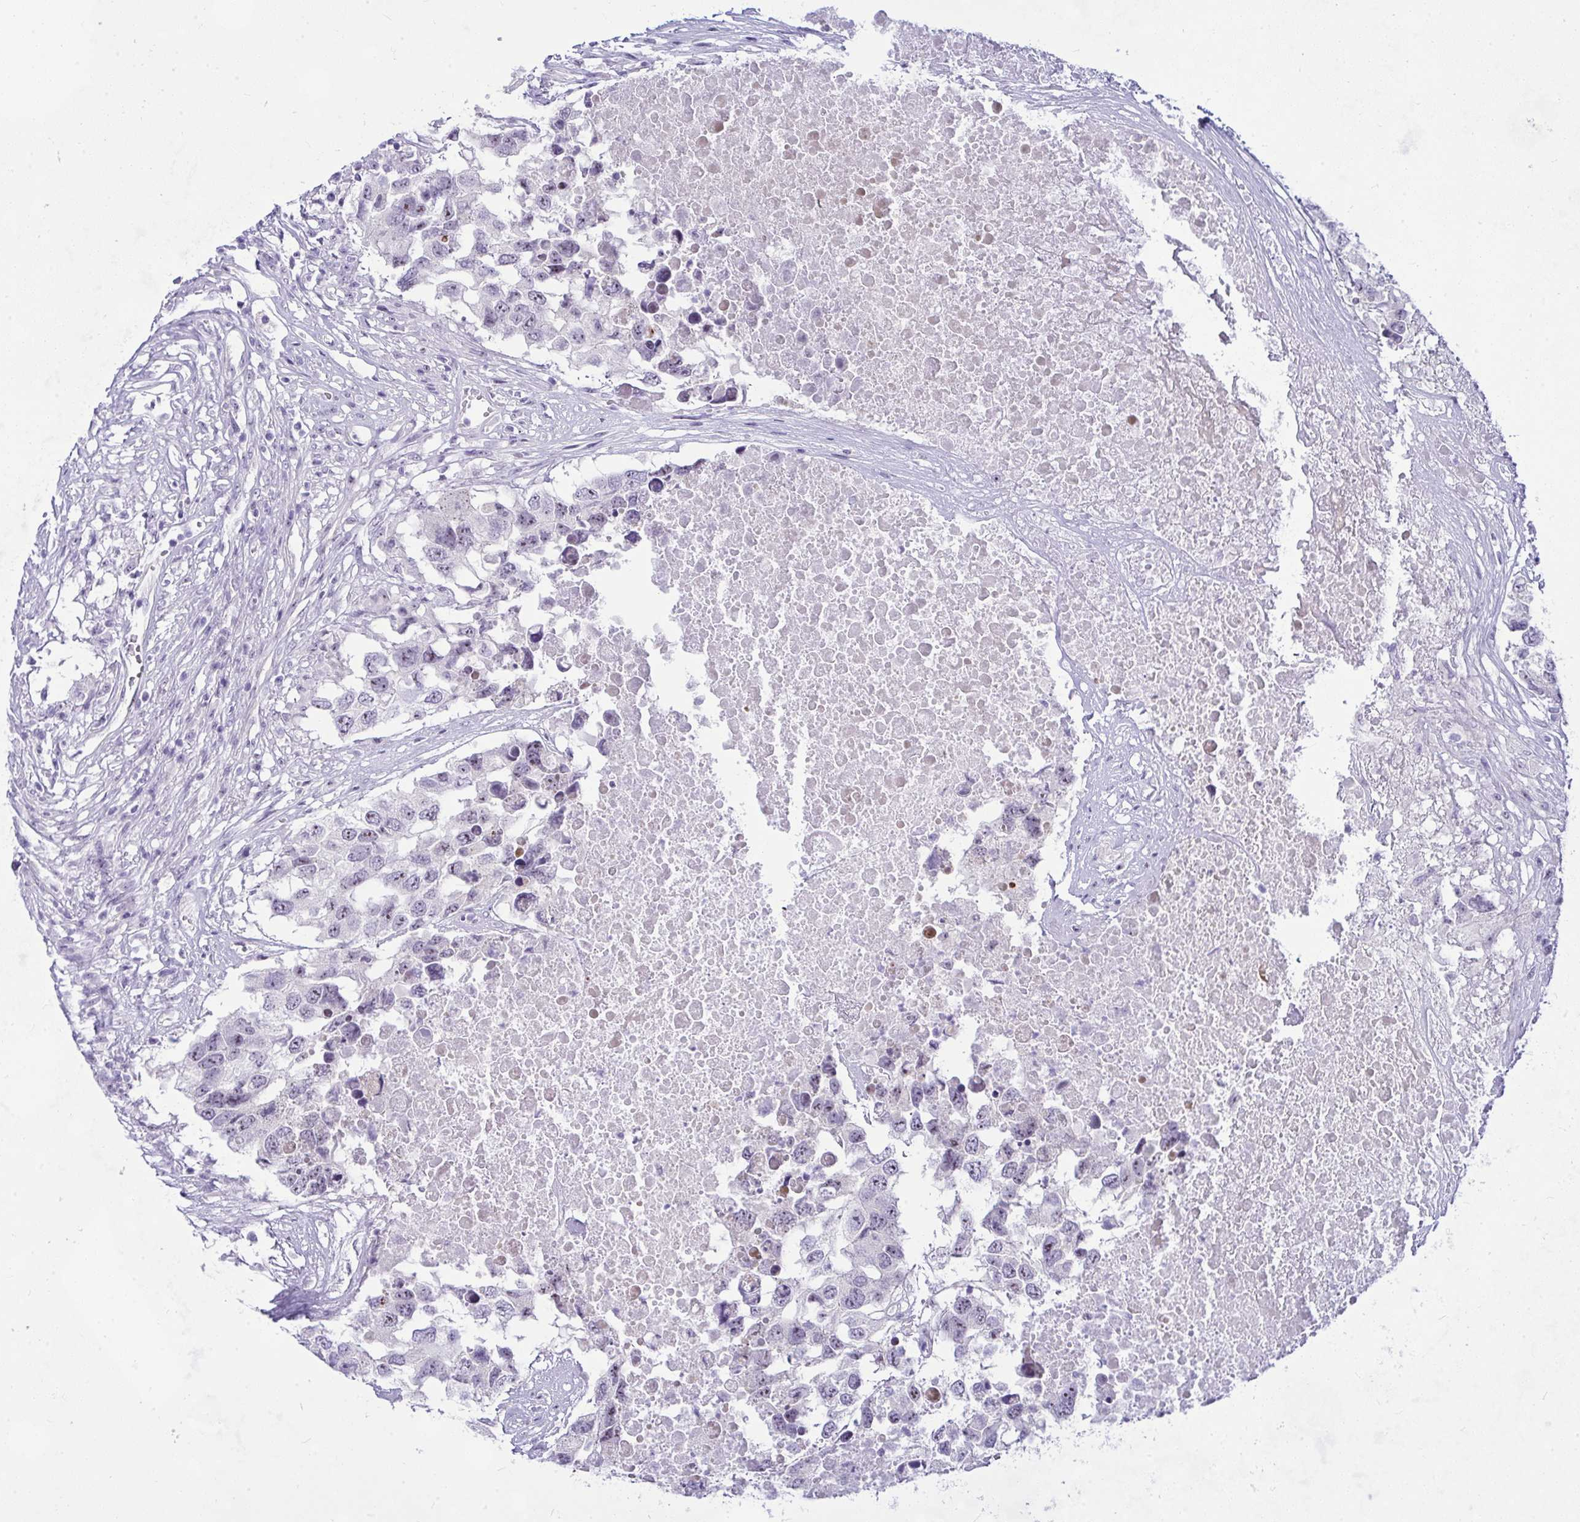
{"staining": {"intensity": "weak", "quantity": "<25%", "location": "nuclear"}, "tissue": "testis cancer", "cell_type": "Tumor cells", "image_type": "cancer", "snomed": [{"axis": "morphology", "description": "Carcinoma, Embryonal, NOS"}, {"axis": "topography", "description": "Testis"}], "caption": "This is an immunohistochemistry (IHC) histopathology image of human testis cancer. There is no expression in tumor cells.", "gene": "NFXL1", "patient": {"sex": "male", "age": 83}}